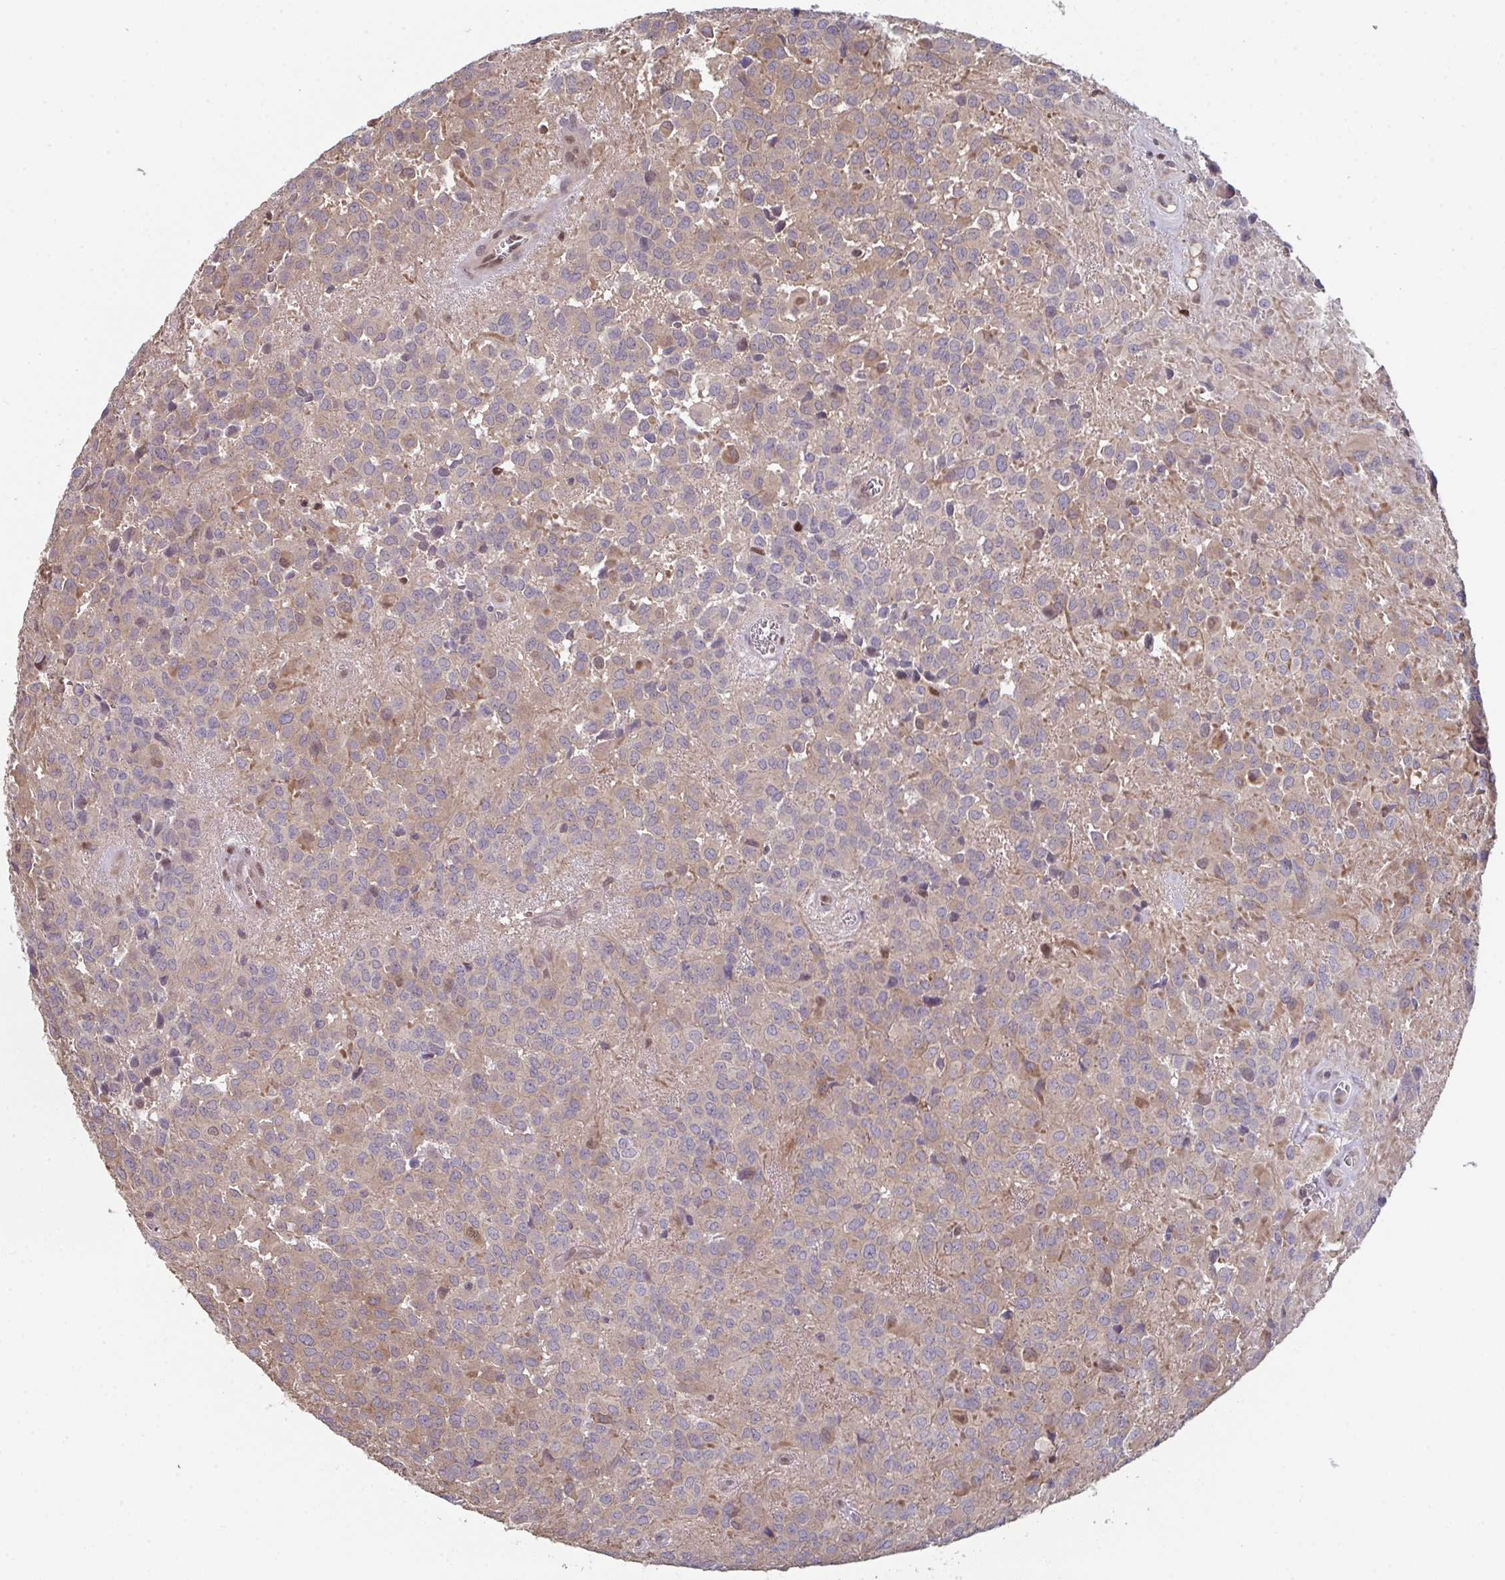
{"staining": {"intensity": "weak", "quantity": "<25%", "location": "cytoplasmic/membranous"}, "tissue": "glioma", "cell_type": "Tumor cells", "image_type": "cancer", "snomed": [{"axis": "morphology", "description": "Glioma, malignant, Low grade"}, {"axis": "topography", "description": "Brain"}], "caption": "Glioma was stained to show a protein in brown. There is no significant staining in tumor cells. (DAB (3,3'-diaminobenzidine) immunohistochemistry (IHC) visualized using brightfield microscopy, high magnification).", "gene": "ACD", "patient": {"sex": "male", "age": 56}}